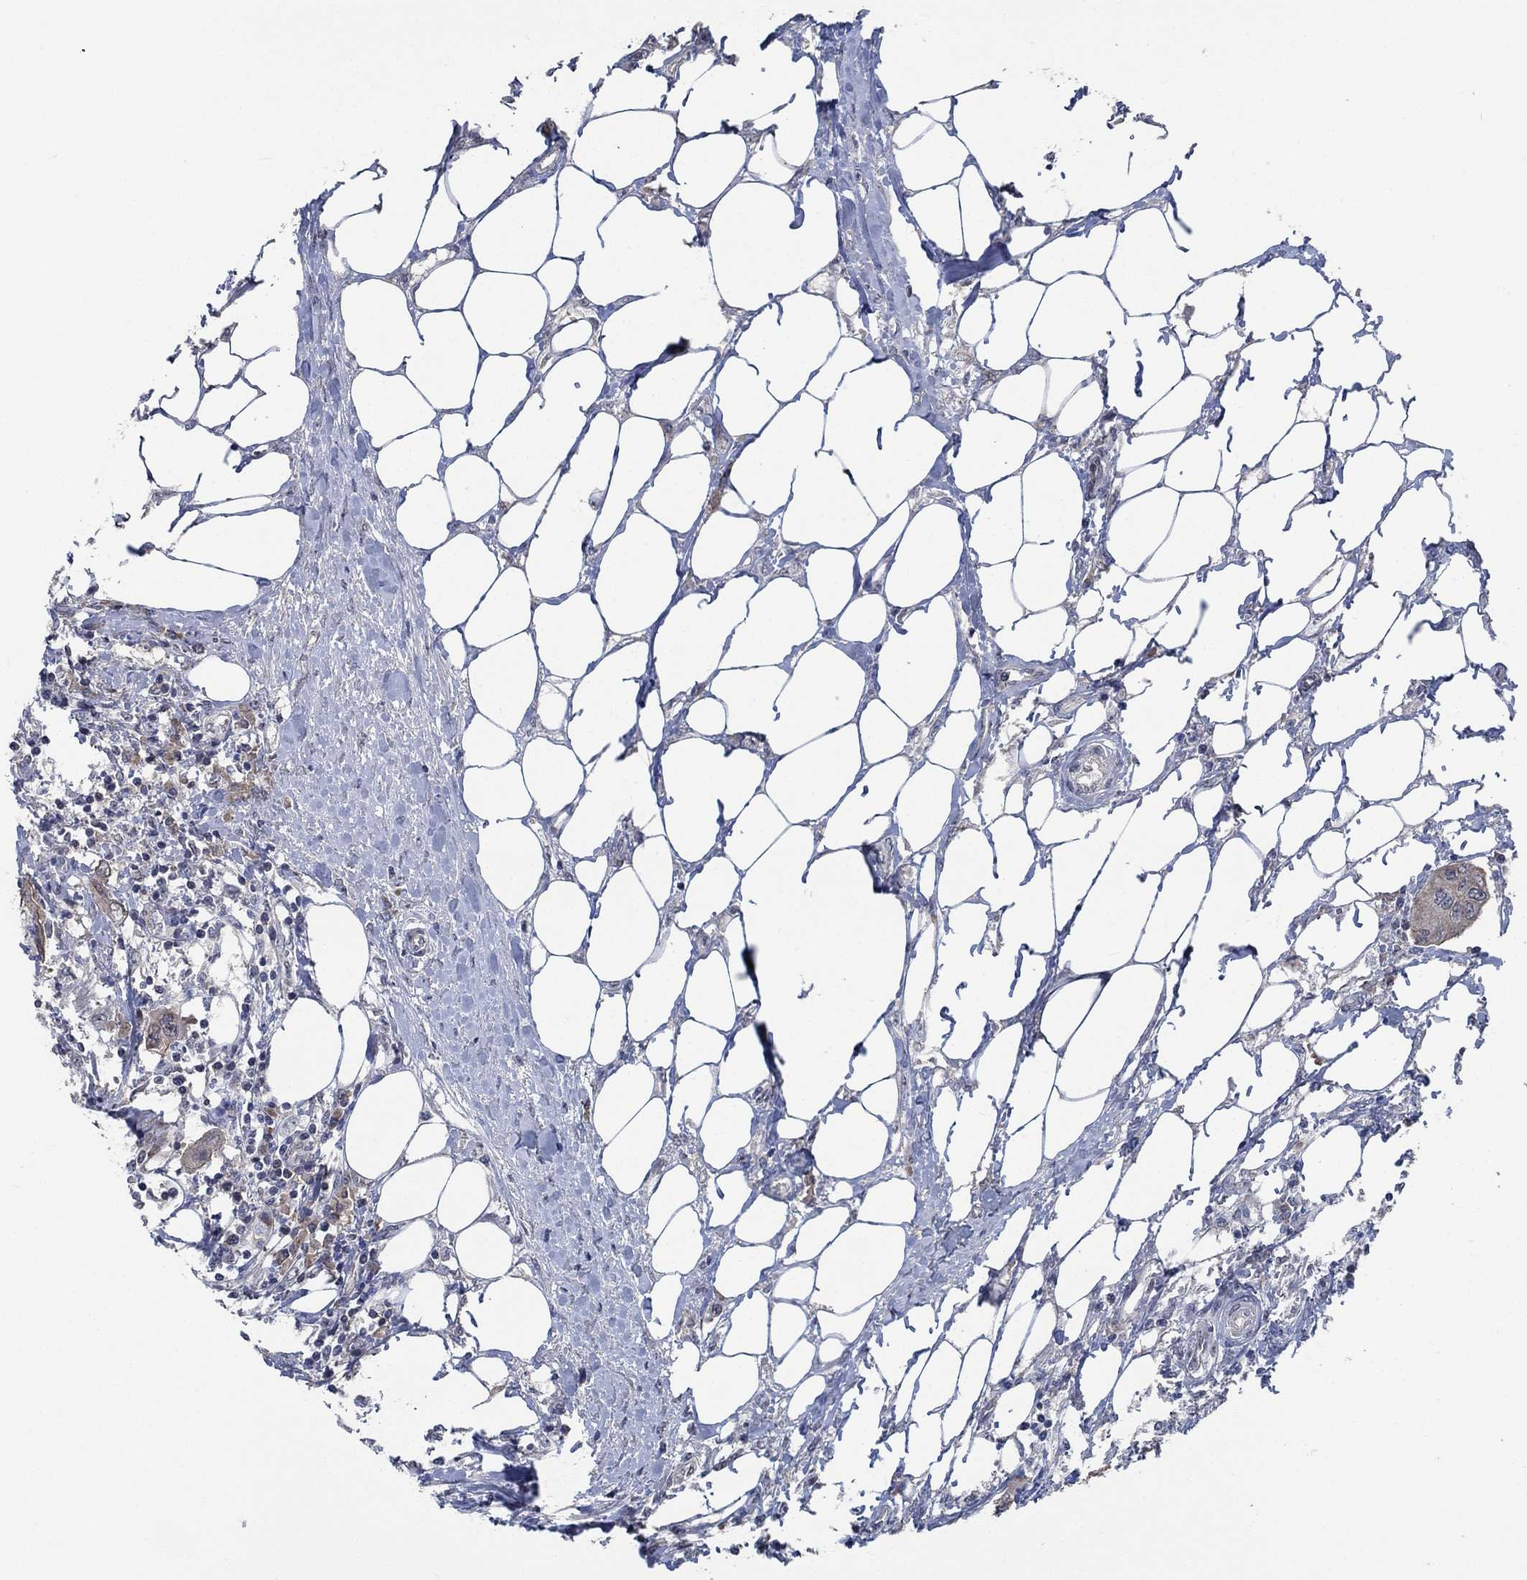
{"staining": {"intensity": "weak", "quantity": ">75%", "location": "cytoplasmic/membranous"}, "tissue": "urothelial cancer", "cell_type": "Tumor cells", "image_type": "cancer", "snomed": [{"axis": "morphology", "description": "Urothelial carcinoma, NOS"}, {"axis": "morphology", "description": "Urothelial carcinoma, High grade"}, {"axis": "topography", "description": "Urinary bladder"}], "caption": "Protein analysis of transitional cell carcinoma tissue reveals weak cytoplasmic/membranous positivity in approximately >75% of tumor cells.", "gene": "OBSCN", "patient": {"sex": "male", "age": 63}}